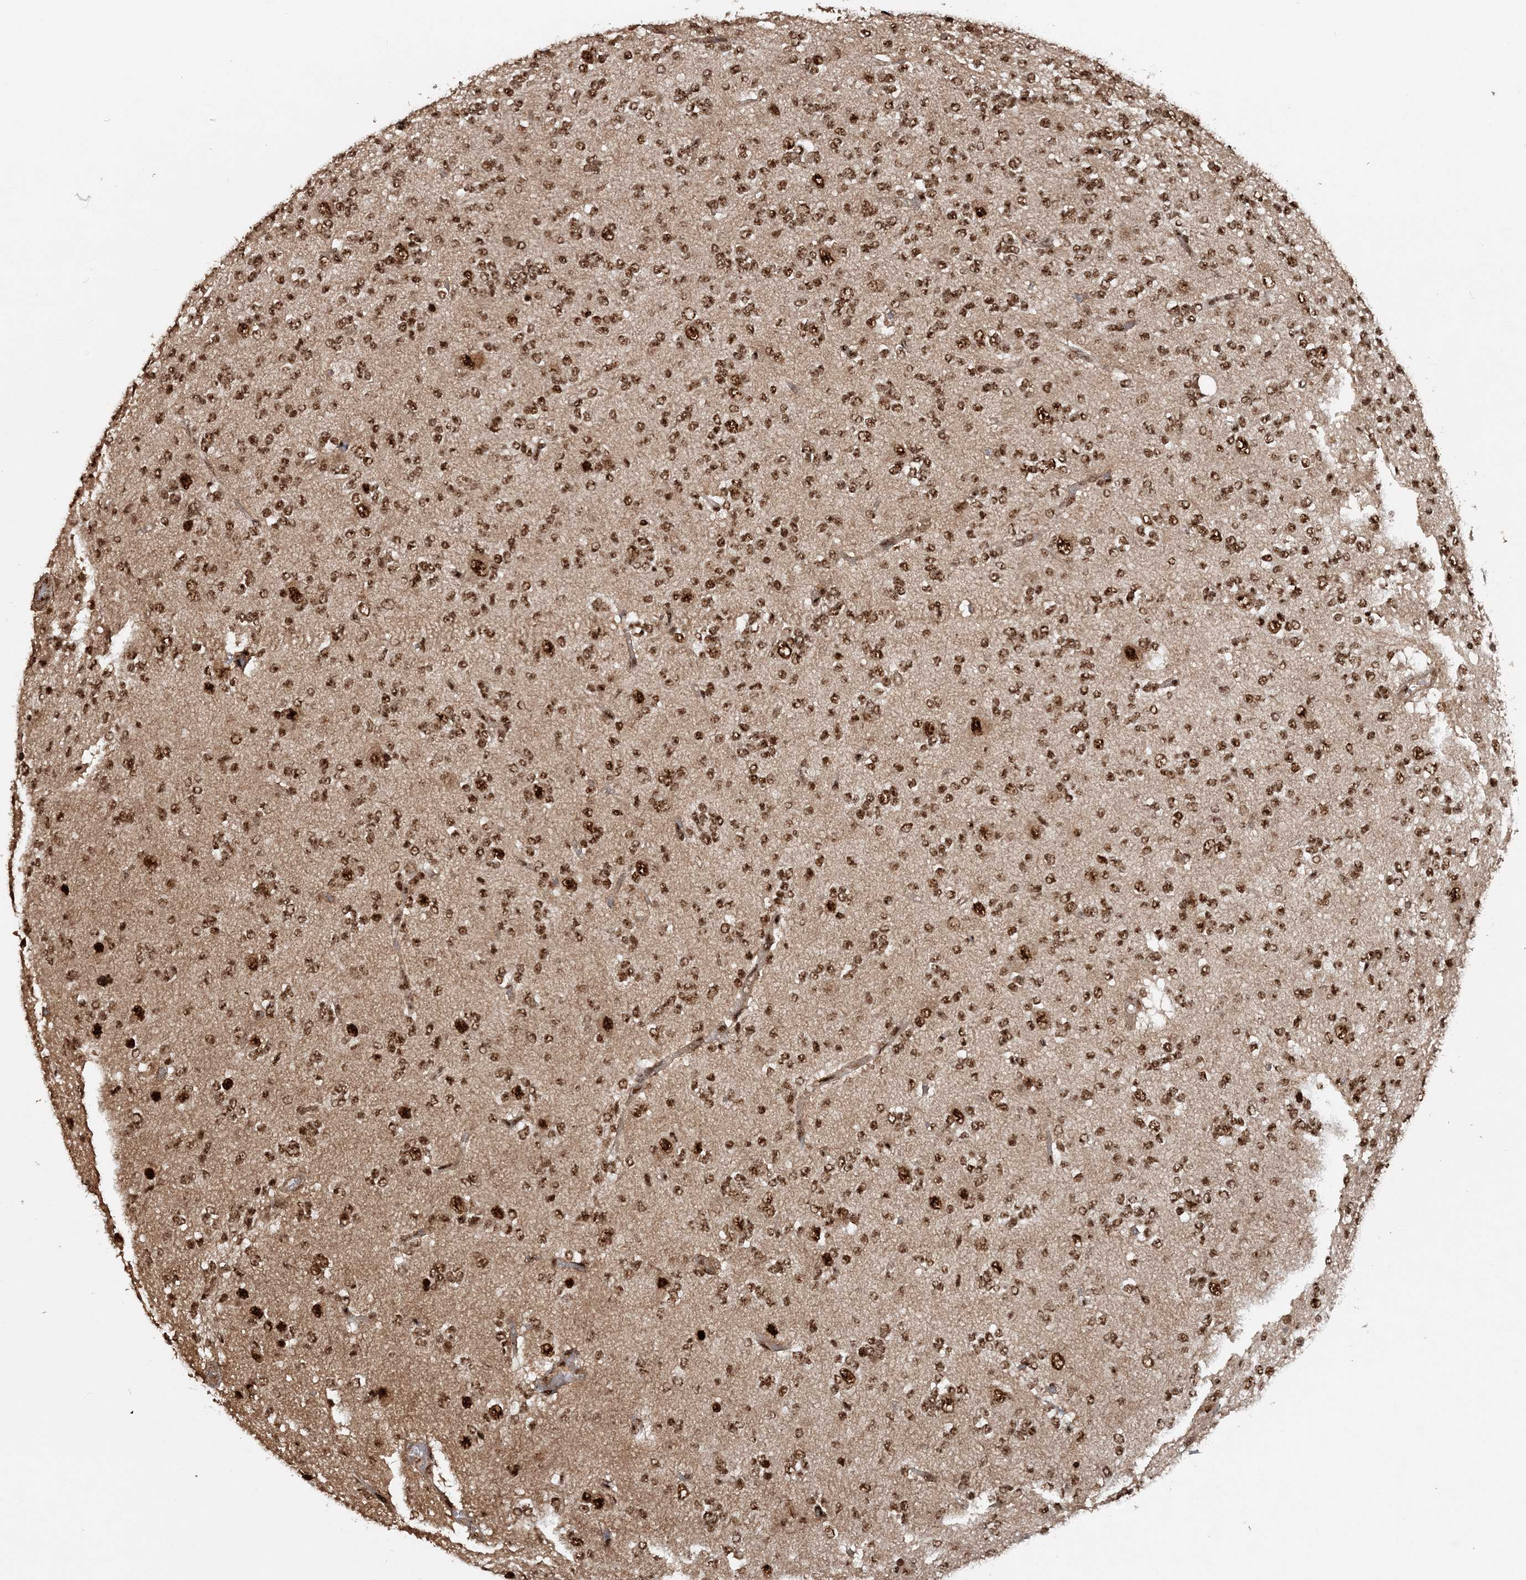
{"staining": {"intensity": "strong", "quantity": ">75%", "location": "nuclear"}, "tissue": "glioma", "cell_type": "Tumor cells", "image_type": "cancer", "snomed": [{"axis": "morphology", "description": "Glioma, malignant, Low grade"}, {"axis": "topography", "description": "Brain"}], "caption": "Immunohistochemistry (IHC) (DAB (3,3'-diaminobenzidine)) staining of human glioma reveals strong nuclear protein expression in approximately >75% of tumor cells.", "gene": "EXOSC8", "patient": {"sex": "male", "age": 38}}